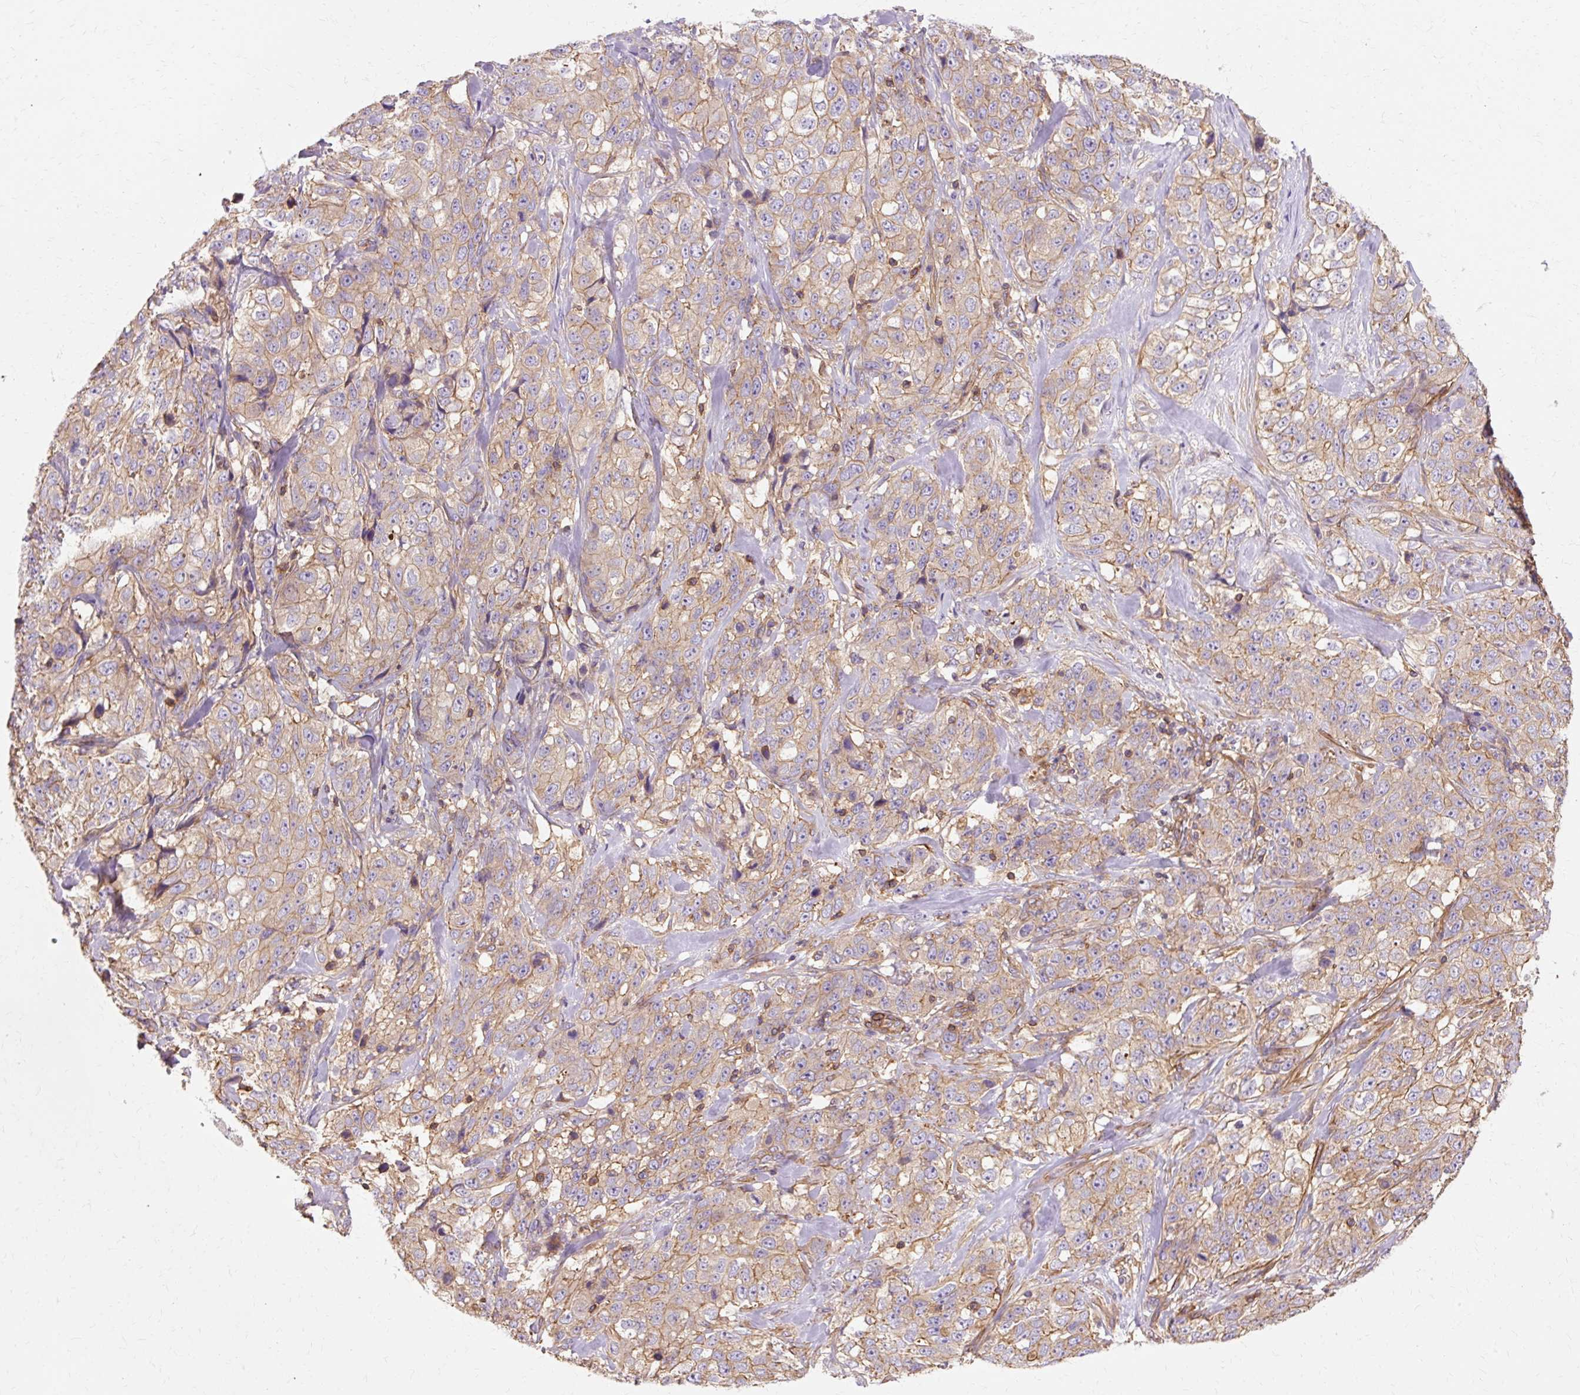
{"staining": {"intensity": "weak", "quantity": ">75%", "location": "cytoplasmic/membranous"}, "tissue": "stomach cancer", "cell_type": "Tumor cells", "image_type": "cancer", "snomed": [{"axis": "morphology", "description": "Adenocarcinoma, NOS"}, {"axis": "topography", "description": "Stomach"}], "caption": "IHC of human stomach cancer (adenocarcinoma) demonstrates low levels of weak cytoplasmic/membranous expression in about >75% of tumor cells.", "gene": "TBC1D2B", "patient": {"sex": "male", "age": 48}}